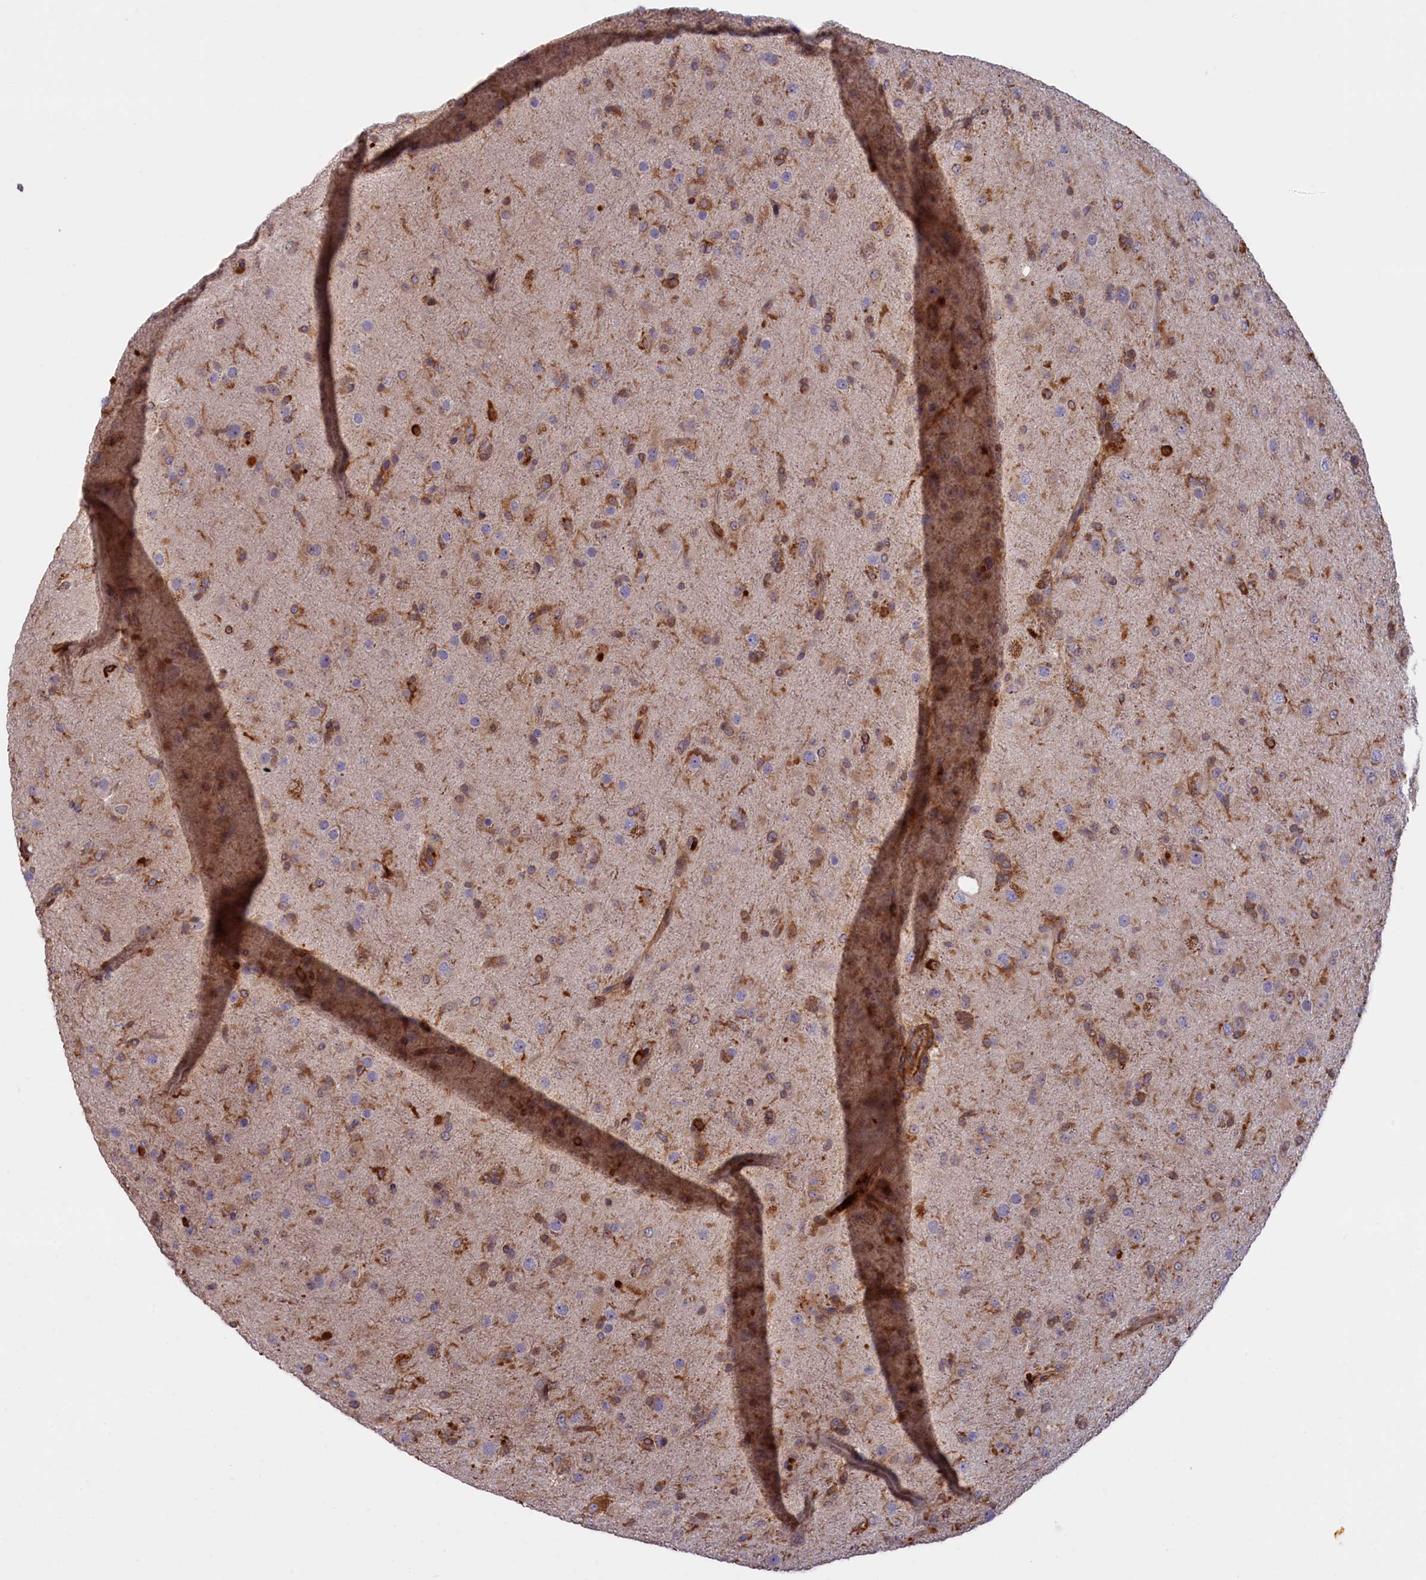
{"staining": {"intensity": "negative", "quantity": "none", "location": "none"}, "tissue": "glioma", "cell_type": "Tumor cells", "image_type": "cancer", "snomed": [{"axis": "morphology", "description": "Glioma, malignant, Low grade"}, {"axis": "topography", "description": "Brain"}], "caption": "This is an immunohistochemistry (IHC) photomicrograph of glioma. There is no positivity in tumor cells.", "gene": "FERMT1", "patient": {"sex": "male", "age": 65}}